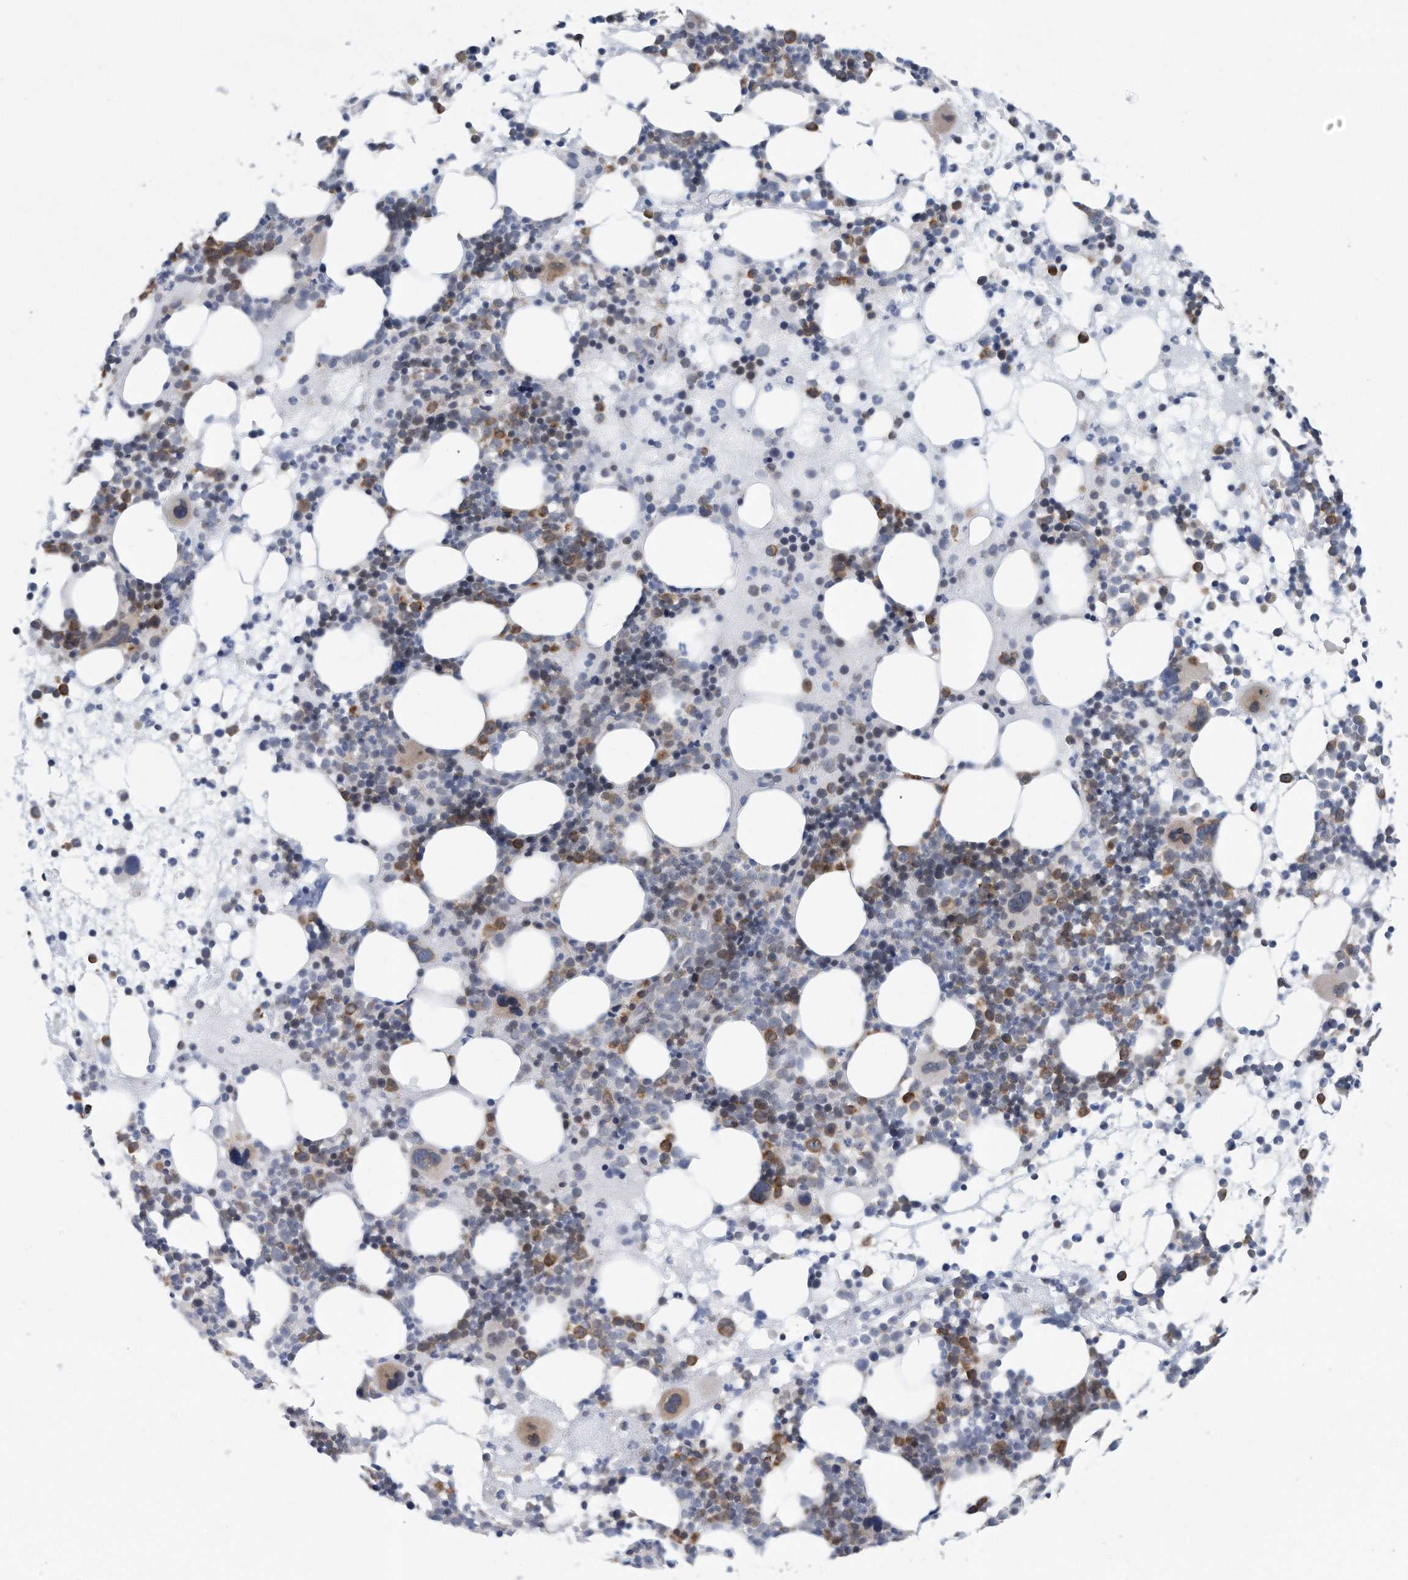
{"staining": {"intensity": "moderate", "quantity": "<25%", "location": "cytoplasmic/membranous"}, "tissue": "bone marrow", "cell_type": "Hematopoietic cells", "image_type": "normal", "snomed": [{"axis": "morphology", "description": "Normal tissue, NOS"}, {"axis": "topography", "description": "Bone marrow"}], "caption": "Protein analysis of unremarkable bone marrow reveals moderate cytoplasmic/membranous expression in about <25% of hematopoietic cells. (Stains: DAB (3,3'-diaminobenzidine) in brown, nuclei in blue, Microscopy: brightfield microscopy at high magnification).", "gene": "RPL26L1", "patient": {"sex": "female", "age": 57}}